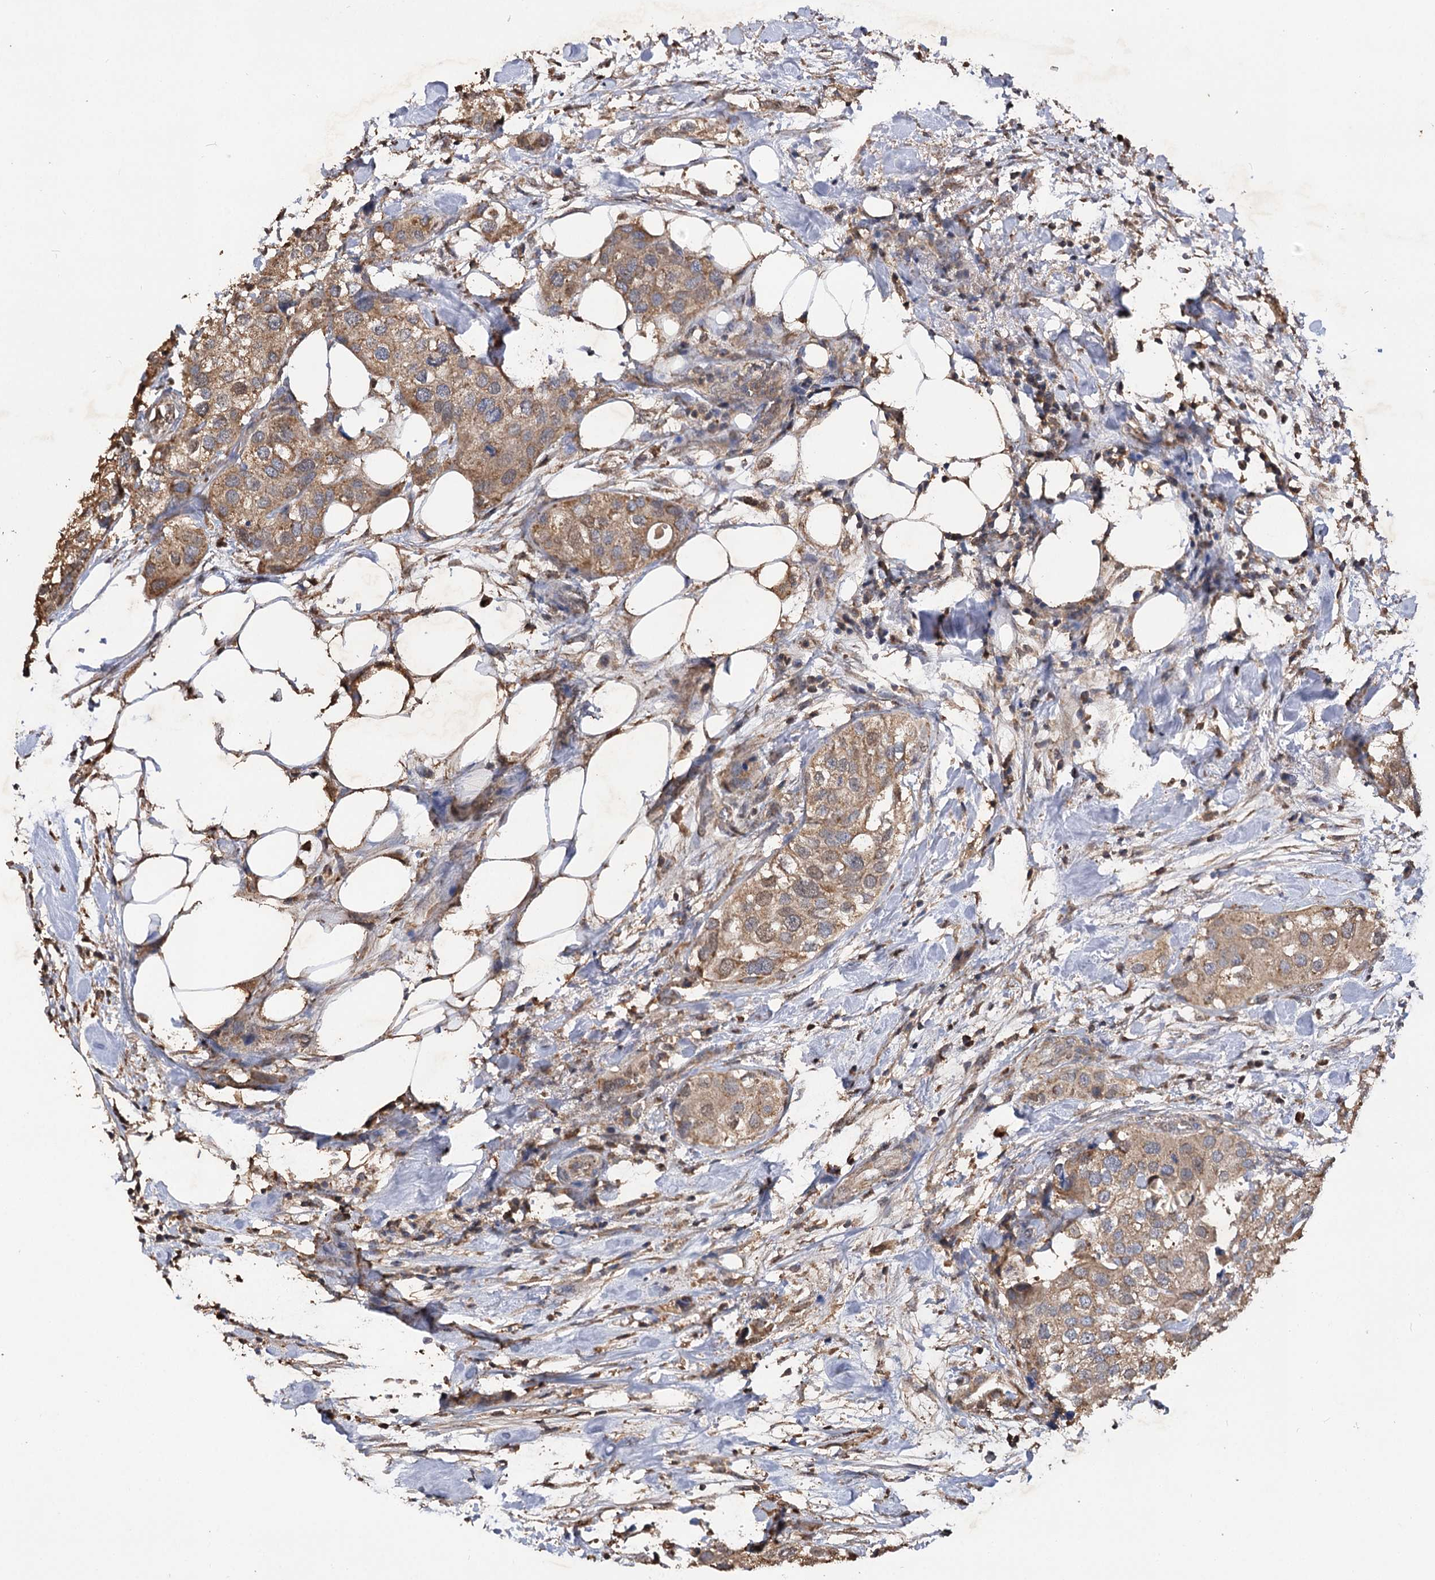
{"staining": {"intensity": "moderate", "quantity": ">75%", "location": "cytoplasmic/membranous"}, "tissue": "urothelial cancer", "cell_type": "Tumor cells", "image_type": "cancer", "snomed": [{"axis": "morphology", "description": "Urothelial carcinoma, High grade"}, {"axis": "topography", "description": "Urinary bladder"}], "caption": "Moderate cytoplasmic/membranous expression is present in about >75% of tumor cells in urothelial cancer.", "gene": "ARL13A", "patient": {"sex": "male", "age": 64}}